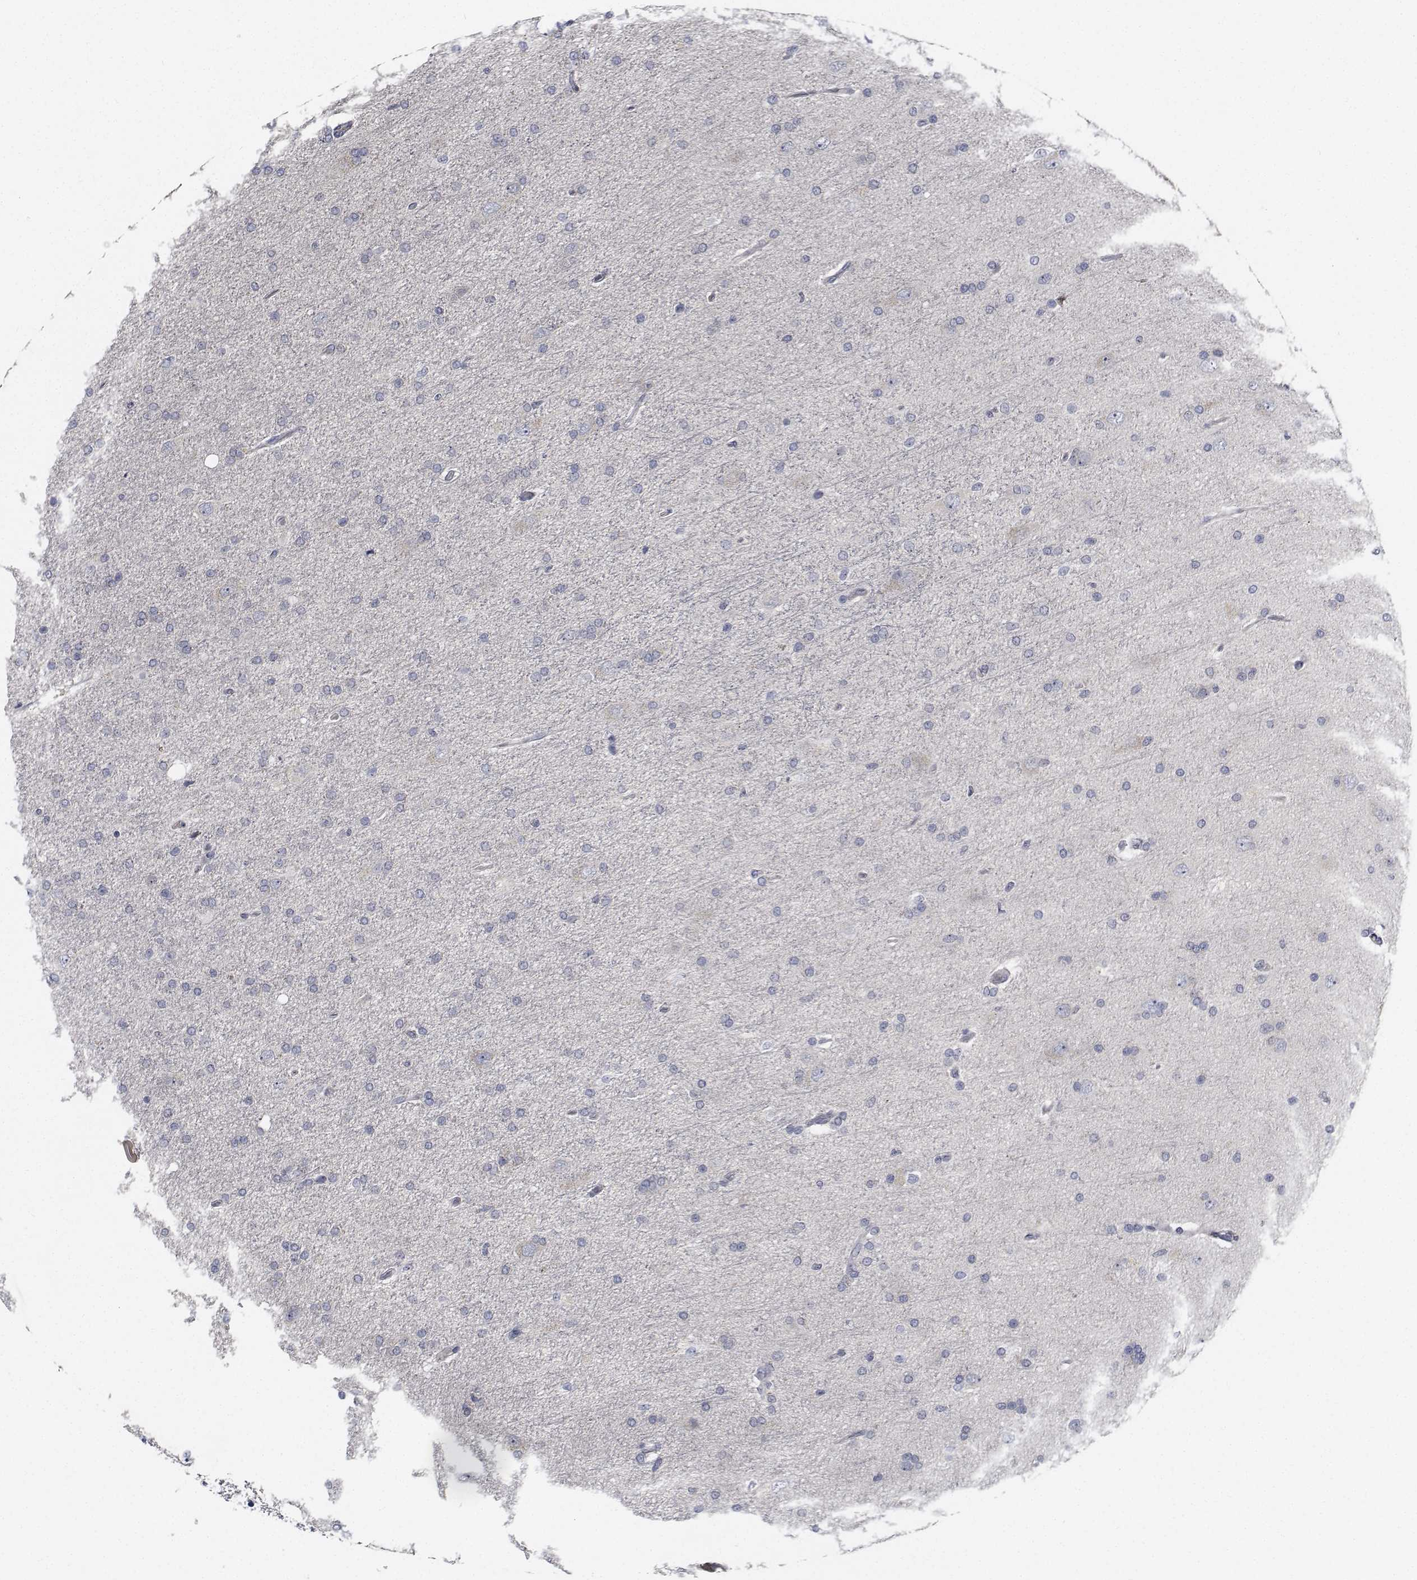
{"staining": {"intensity": "negative", "quantity": "none", "location": "none"}, "tissue": "glioma", "cell_type": "Tumor cells", "image_type": "cancer", "snomed": [{"axis": "morphology", "description": "Glioma, malignant, High grade"}, {"axis": "topography", "description": "Cerebral cortex"}], "caption": "DAB (3,3'-diaminobenzidine) immunohistochemical staining of malignant glioma (high-grade) reveals no significant expression in tumor cells.", "gene": "NVL", "patient": {"sex": "male", "age": 70}}